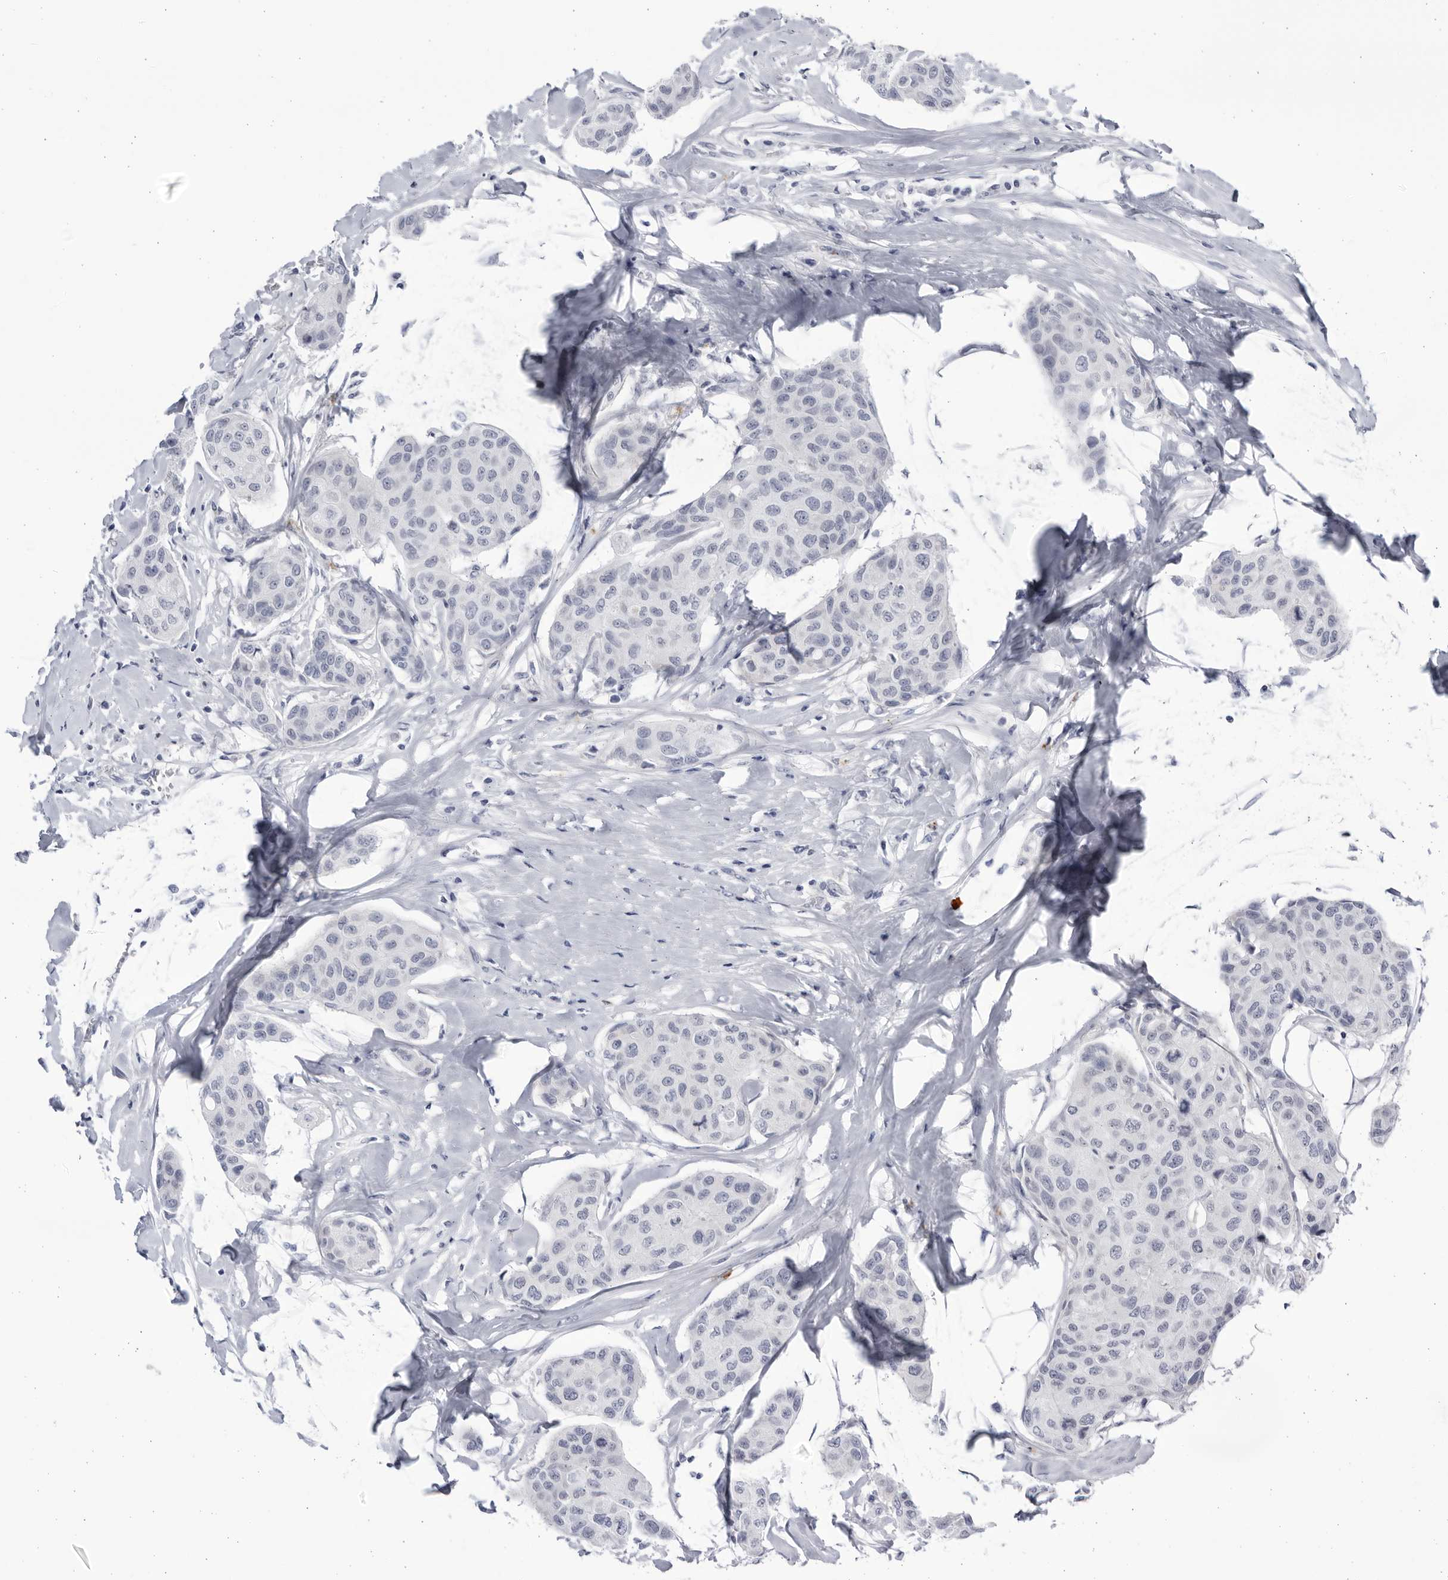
{"staining": {"intensity": "negative", "quantity": "none", "location": "none"}, "tissue": "breast cancer", "cell_type": "Tumor cells", "image_type": "cancer", "snomed": [{"axis": "morphology", "description": "Duct carcinoma"}, {"axis": "topography", "description": "Breast"}], "caption": "DAB immunohistochemical staining of human breast cancer demonstrates no significant staining in tumor cells. Brightfield microscopy of immunohistochemistry (IHC) stained with DAB (brown) and hematoxylin (blue), captured at high magnification.", "gene": "CCDC181", "patient": {"sex": "female", "age": 80}}